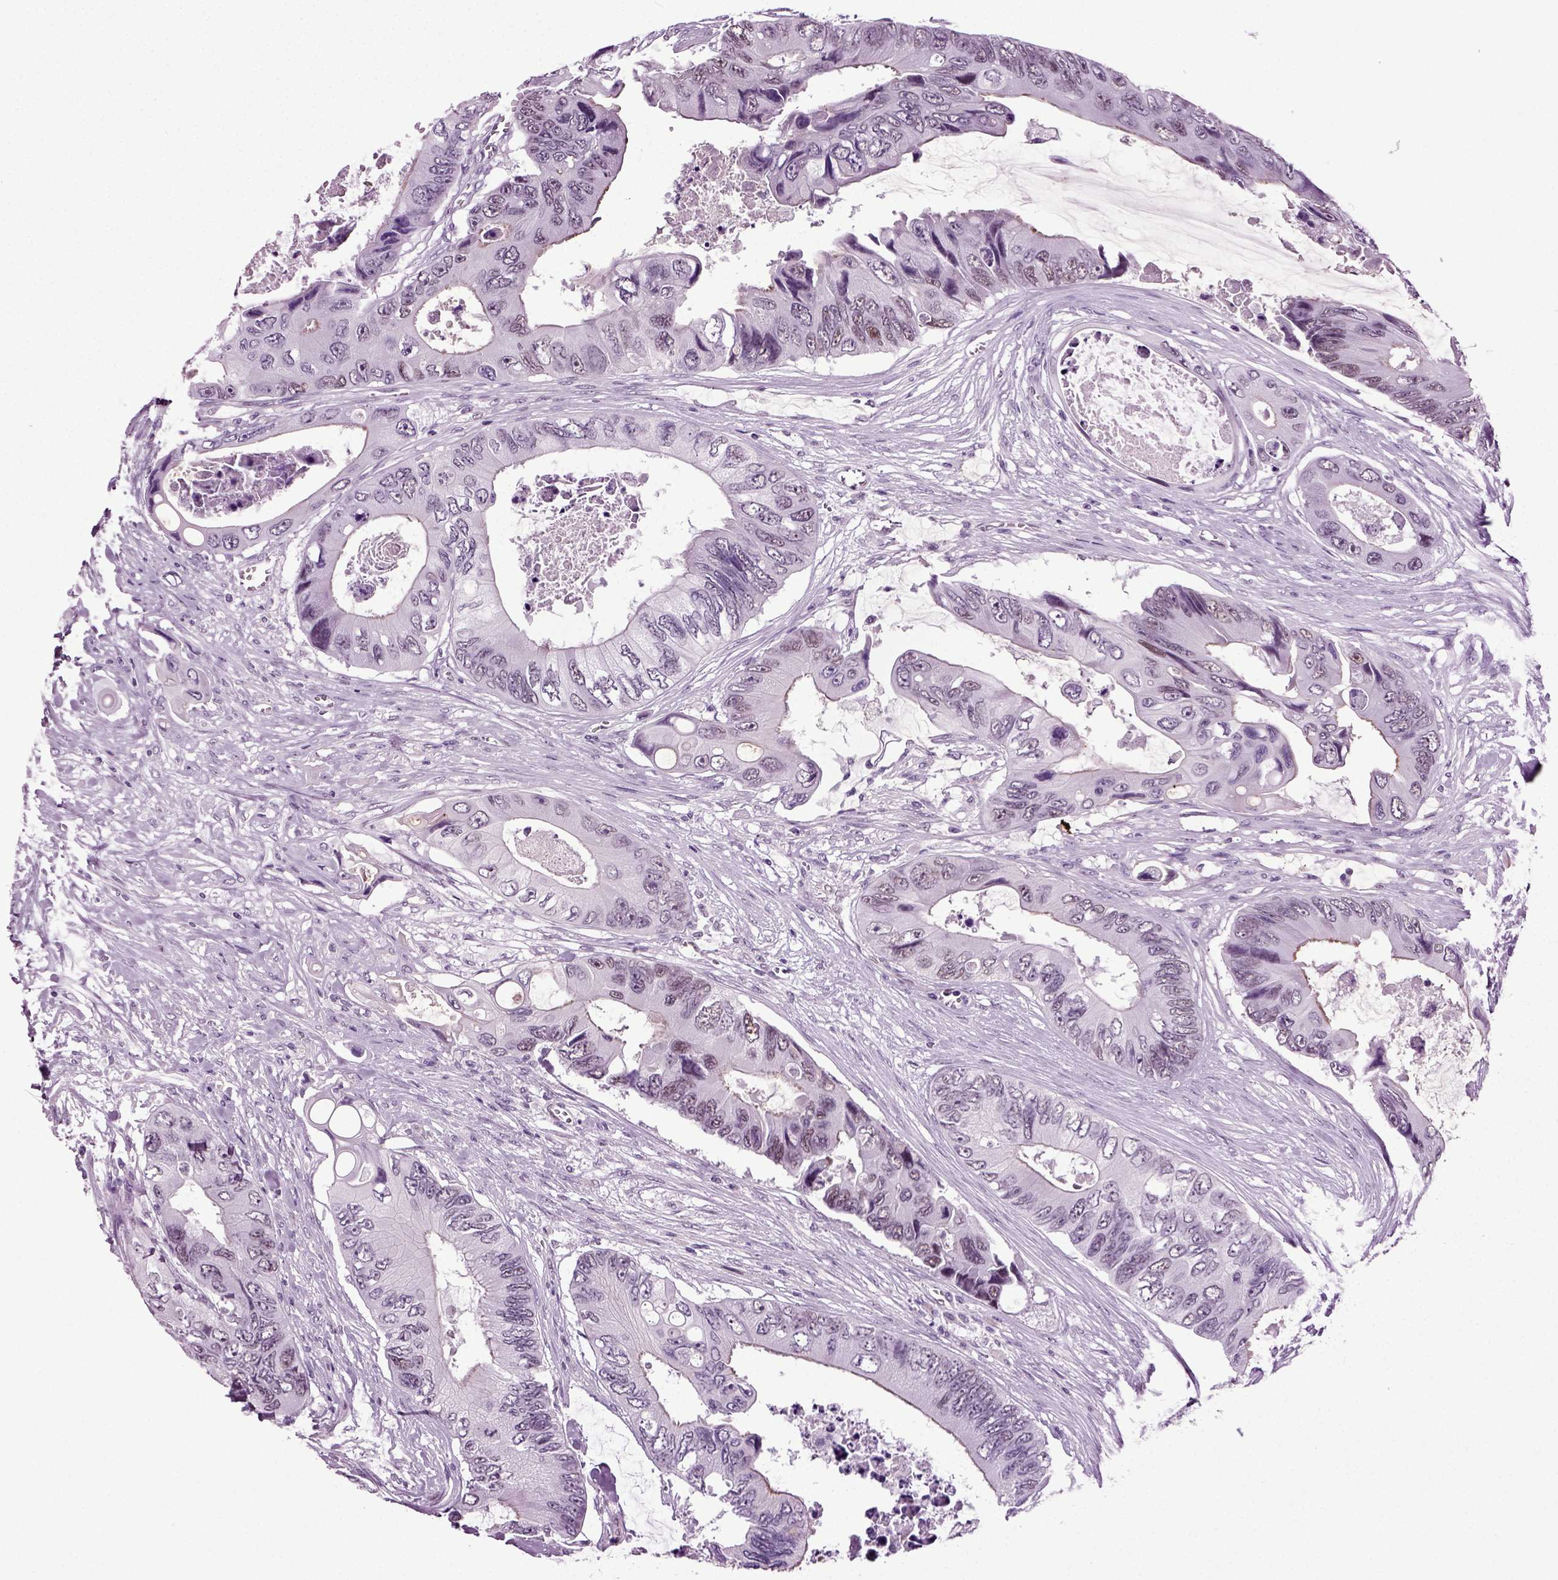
{"staining": {"intensity": "negative", "quantity": "none", "location": "none"}, "tissue": "colorectal cancer", "cell_type": "Tumor cells", "image_type": "cancer", "snomed": [{"axis": "morphology", "description": "Adenocarcinoma, NOS"}, {"axis": "topography", "description": "Rectum"}], "caption": "Tumor cells are negative for protein expression in human colorectal cancer (adenocarcinoma).", "gene": "RFX3", "patient": {"sex": "male", "age": 63}}